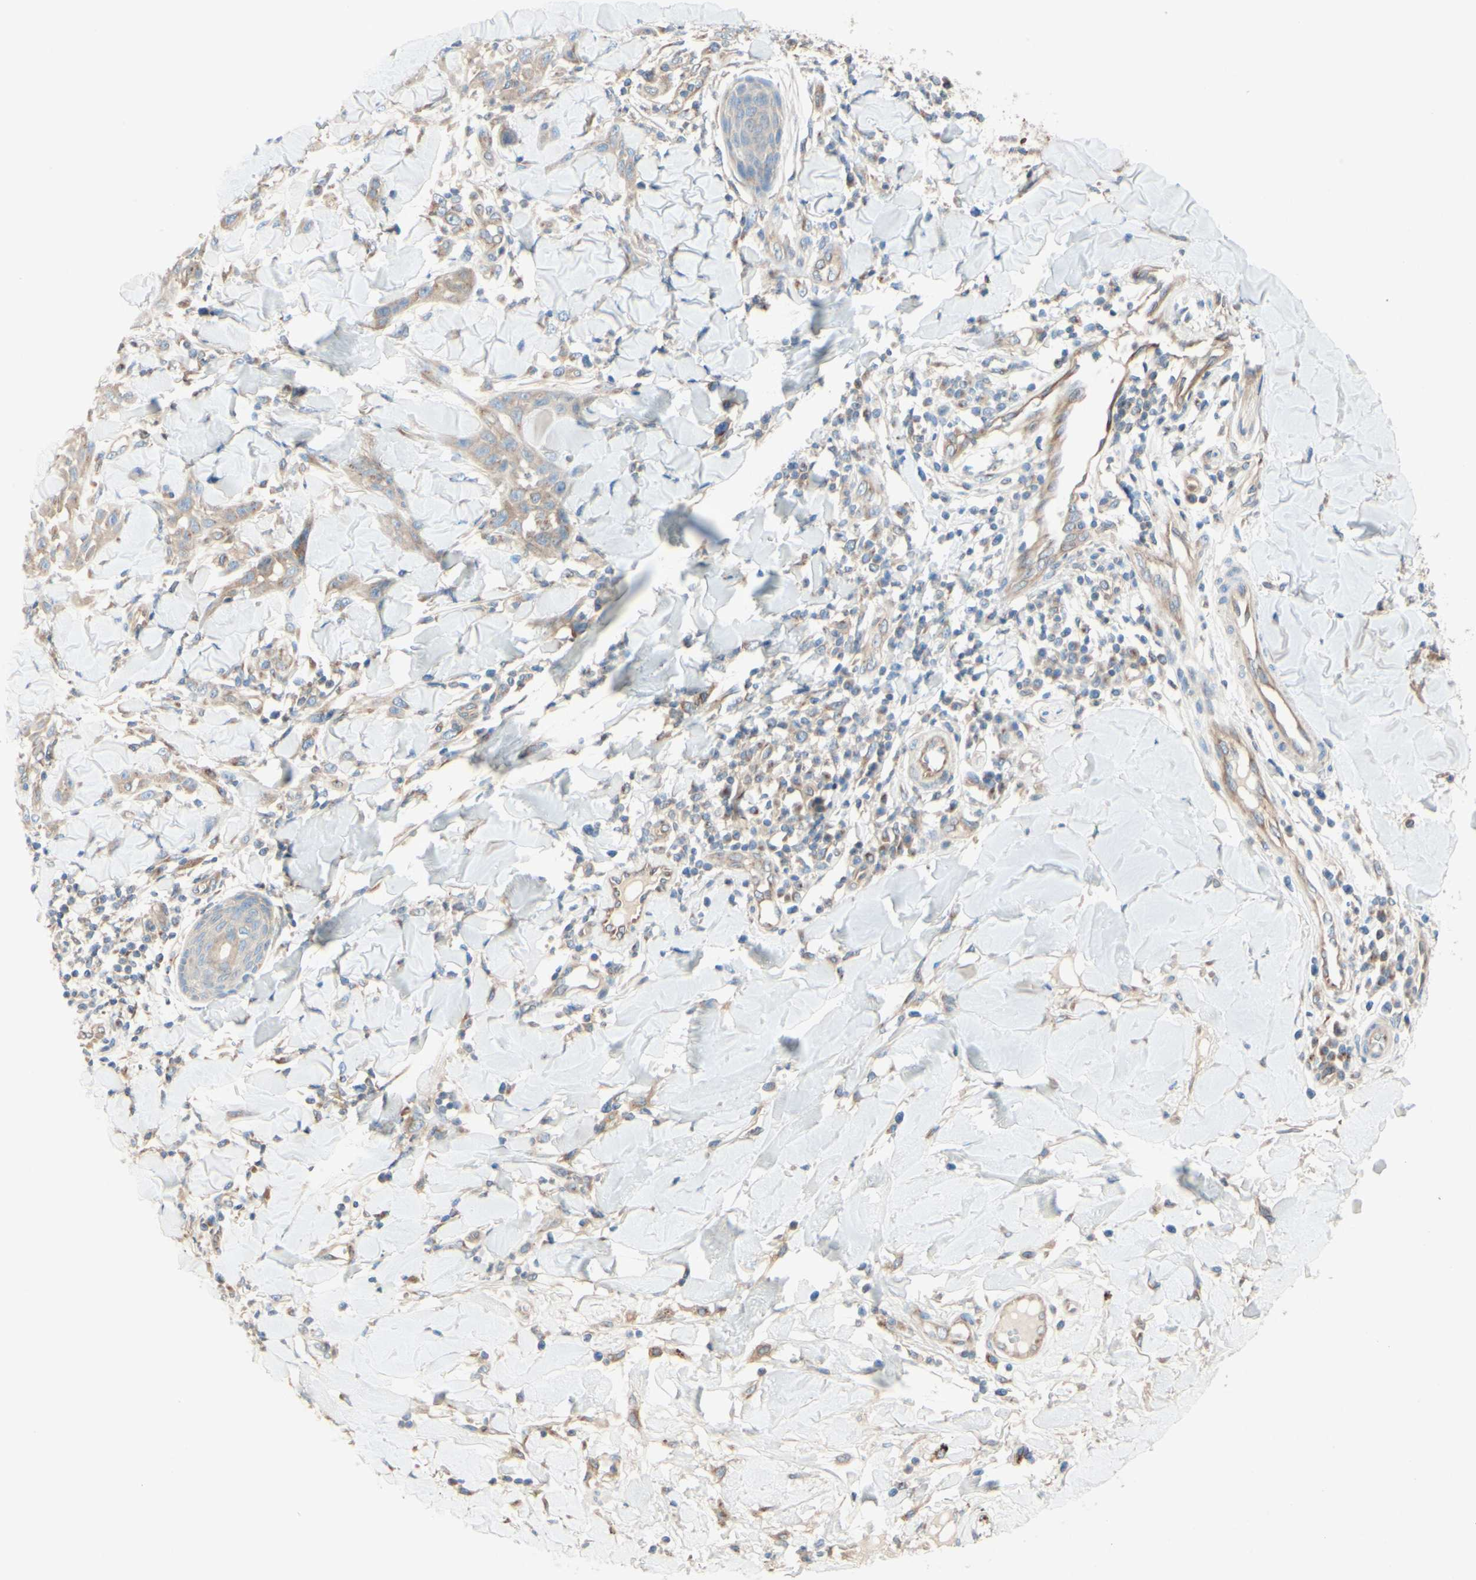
{"staining": {"intensity": "weak", "quantity": ">75%", "location": "cytoplasmic/membranous"}, "tissue": "skin cancer", "cell_type": "Tumor cells", "image_type": "cancer", "snomed": [{"axis": "morphology", "description": "Squamous cell carcinoma, NOS"}, {"axis": "topography", "description": "Skin"}], "caption": "Skin squamous cell carcinoma stained with immunohistochemistry displays weak cytoplasmic/membranous staining in about >75% of tumor cells.", "gene": "MTM1", "patient": {"sex": "male", "age": 24}}